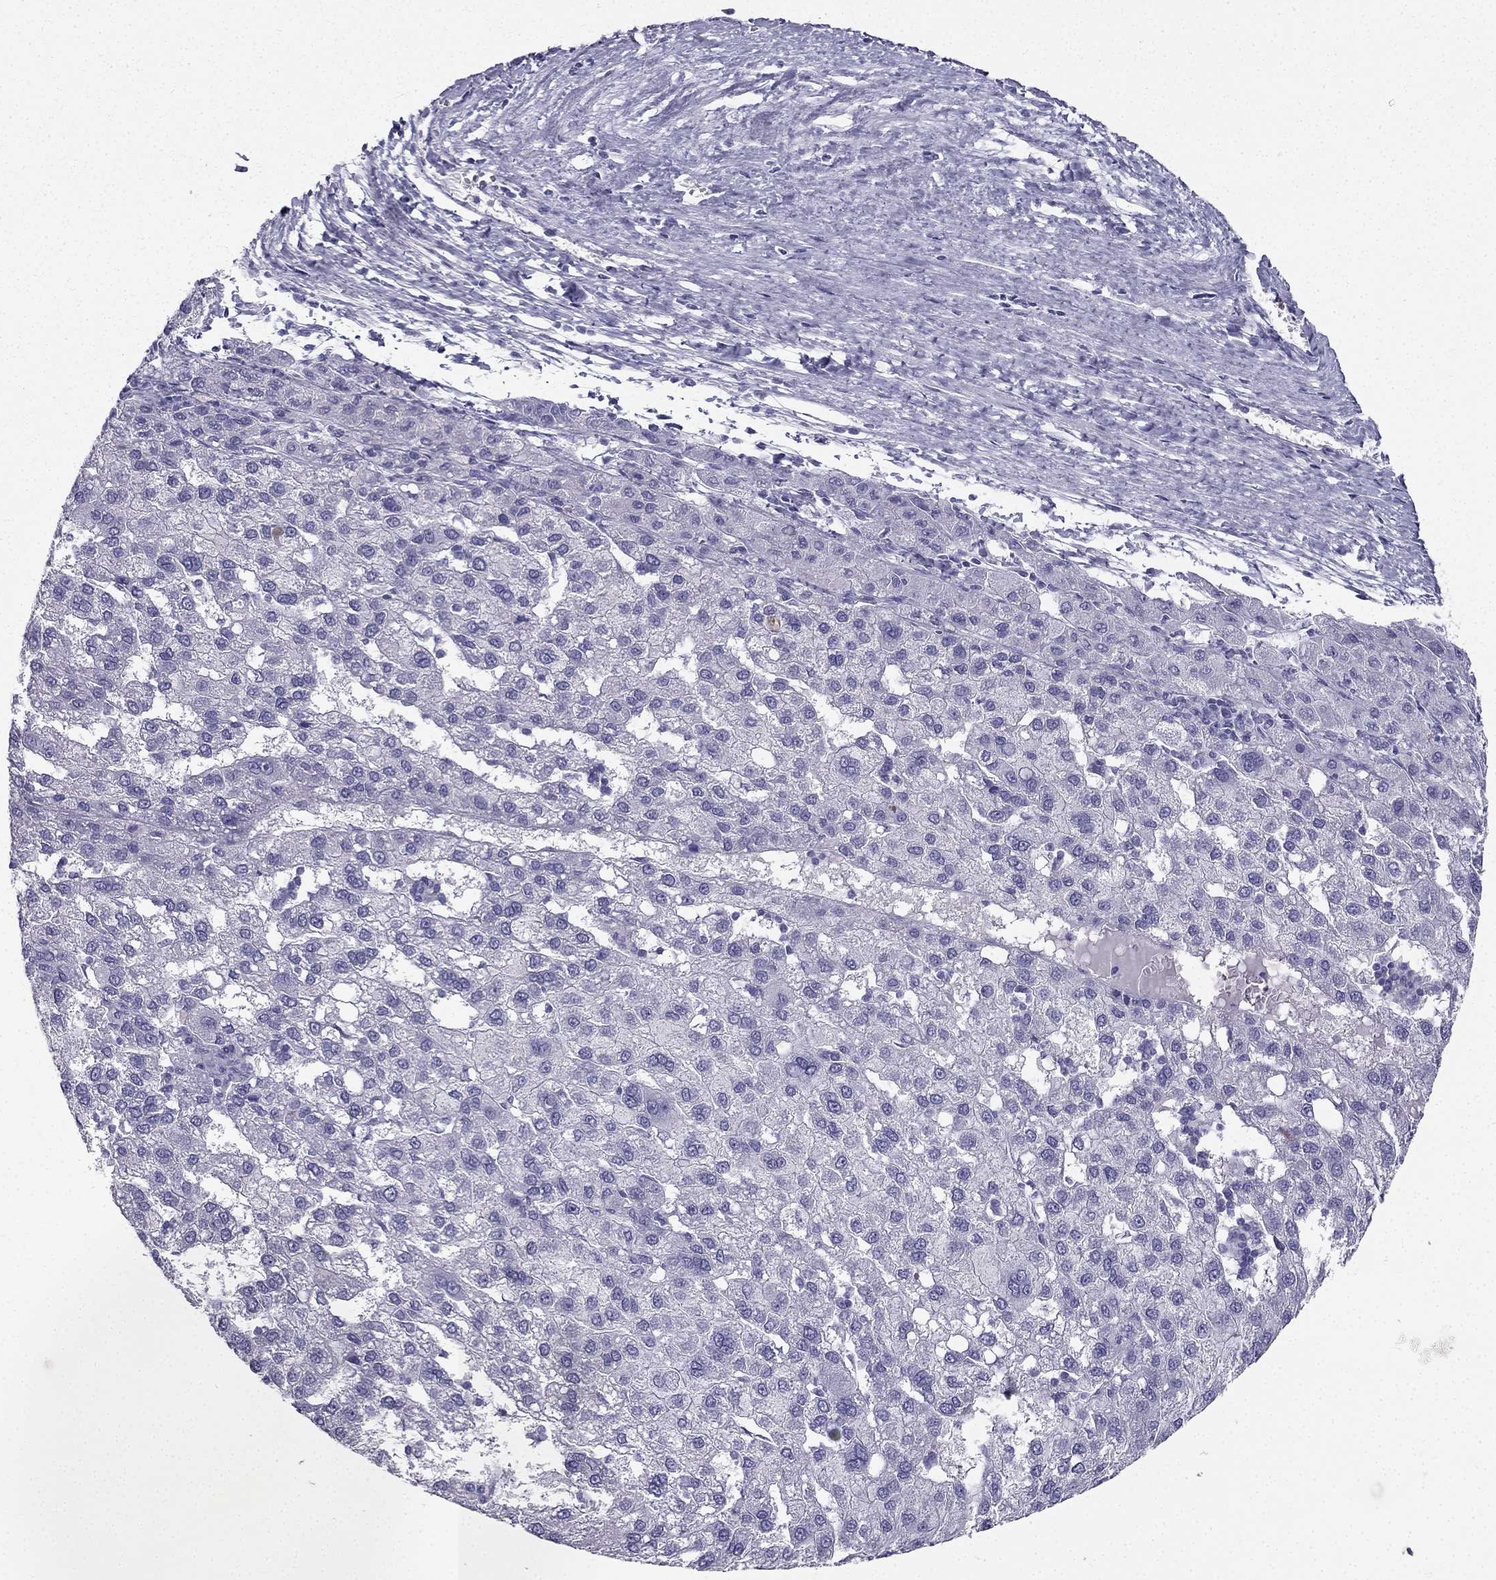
{"staining": {"intensity": "negative", "quantity": "none", "location": "none"}, "tissue": "liver cancer", "cell_type": "Tumor cells", "image_type": "cancer", "snomed": [{"axis": "morphology", "description": "Carcinoma, Hepatocellular, NOS"}, {"axis": "topography", "description": "Liver"}], "caption": "A histopathology image of human liver hepatocellular carcinoma is negative for staining in tumor cells. (Brightfield microscopy of DAB IHC at high magnification).", "gene": "TFF3", "patient": {"sex": "female", "age": 82}}